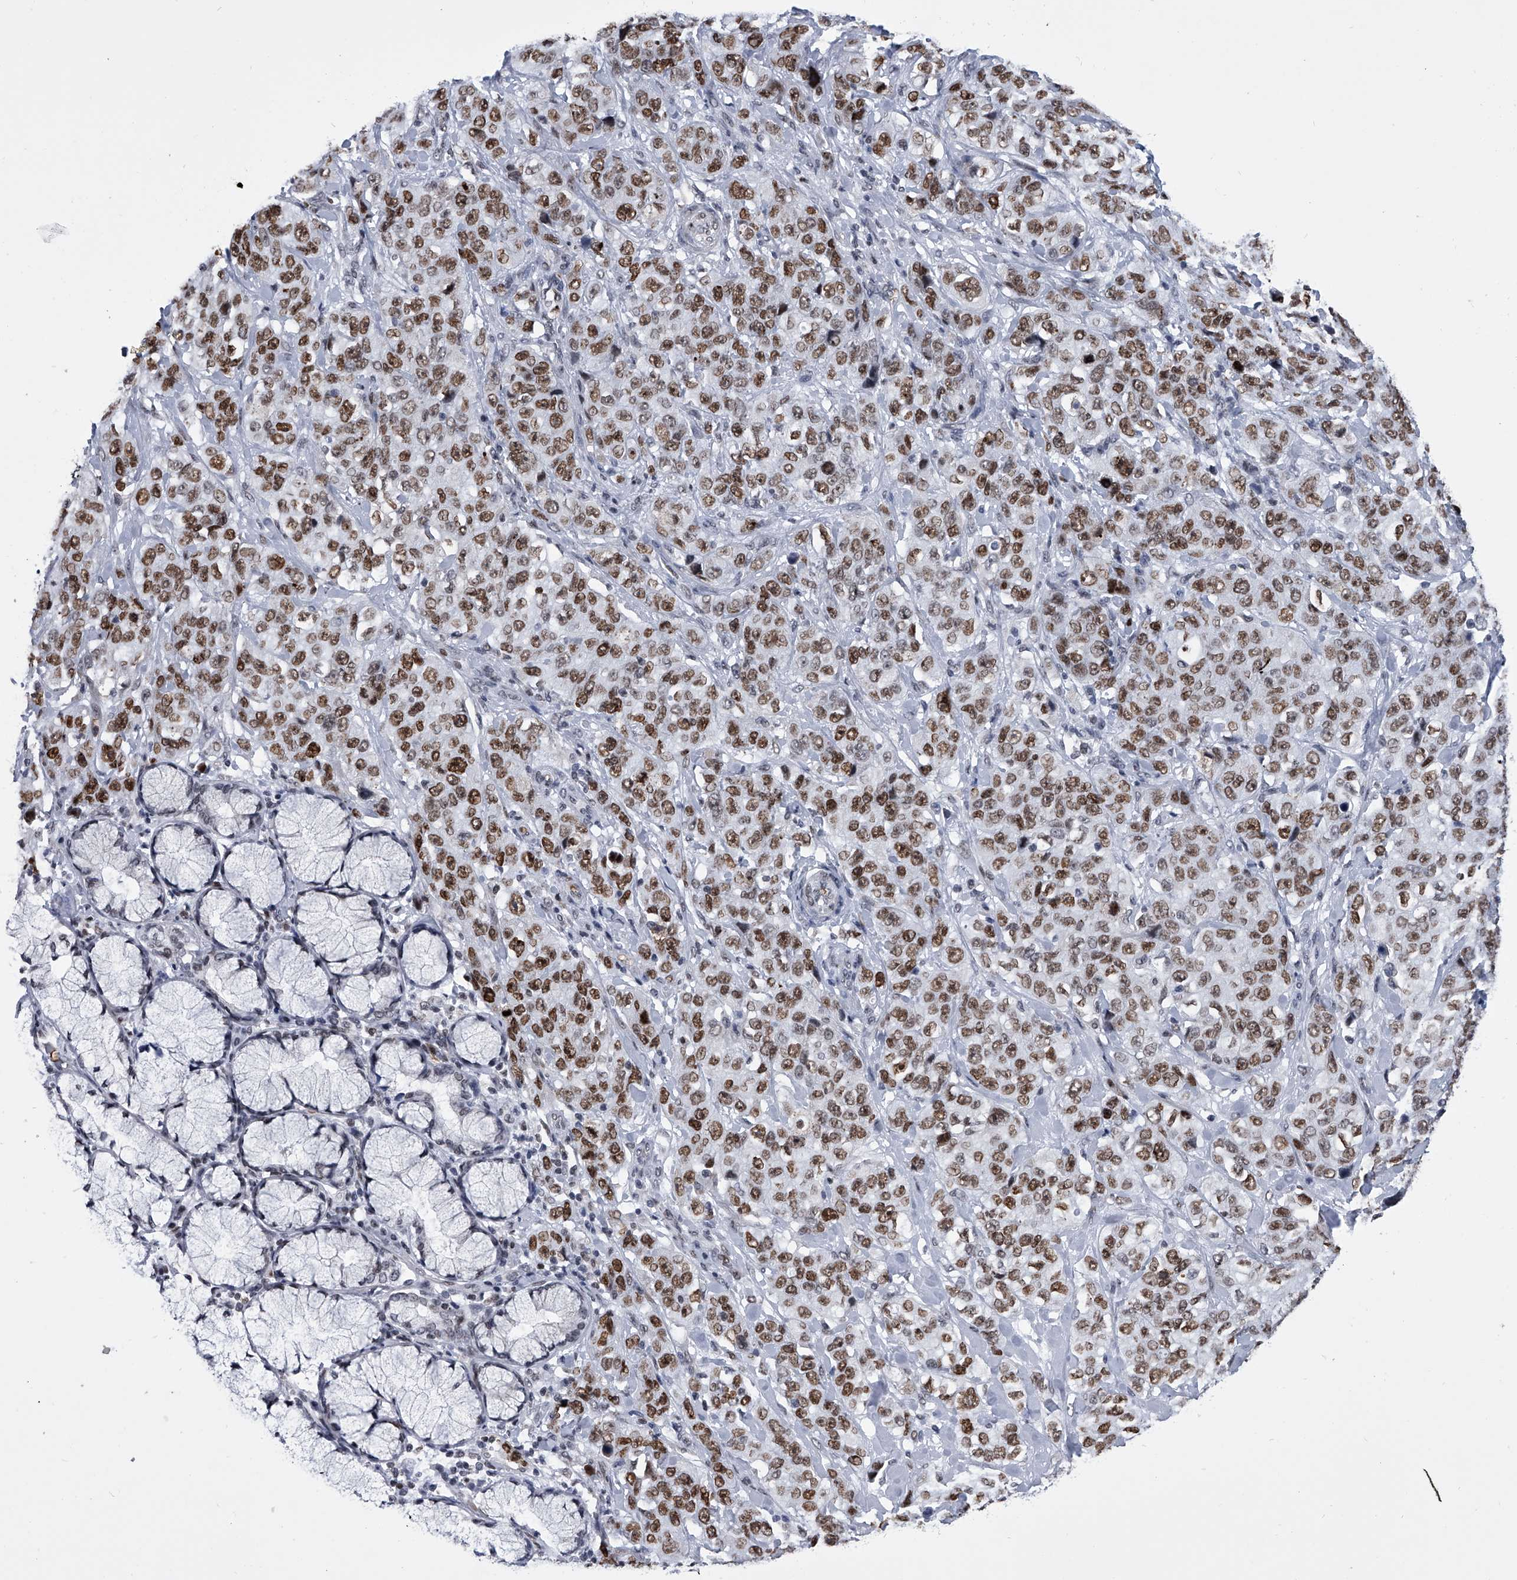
{"staining": {"intensity": "moderate", "quantity": ">75%", "location": "nuclear"}, "tissue": "stomach cancer", "cell_type": "Tumor cells", "image_type": "cancer", "snomed": [{"axis": "morphology", "description": "Adenocarcinoma, NOS"}, {"axis": "topography", "description": "Stomach"}], "caption": "The image demonstrates a brown stain indicating the presence of a protein in the nuclear of tumor cells in adenocarcinoma (stomach).", "gene": "SIM2", "patient": {"sex": "male", "age": 48}}